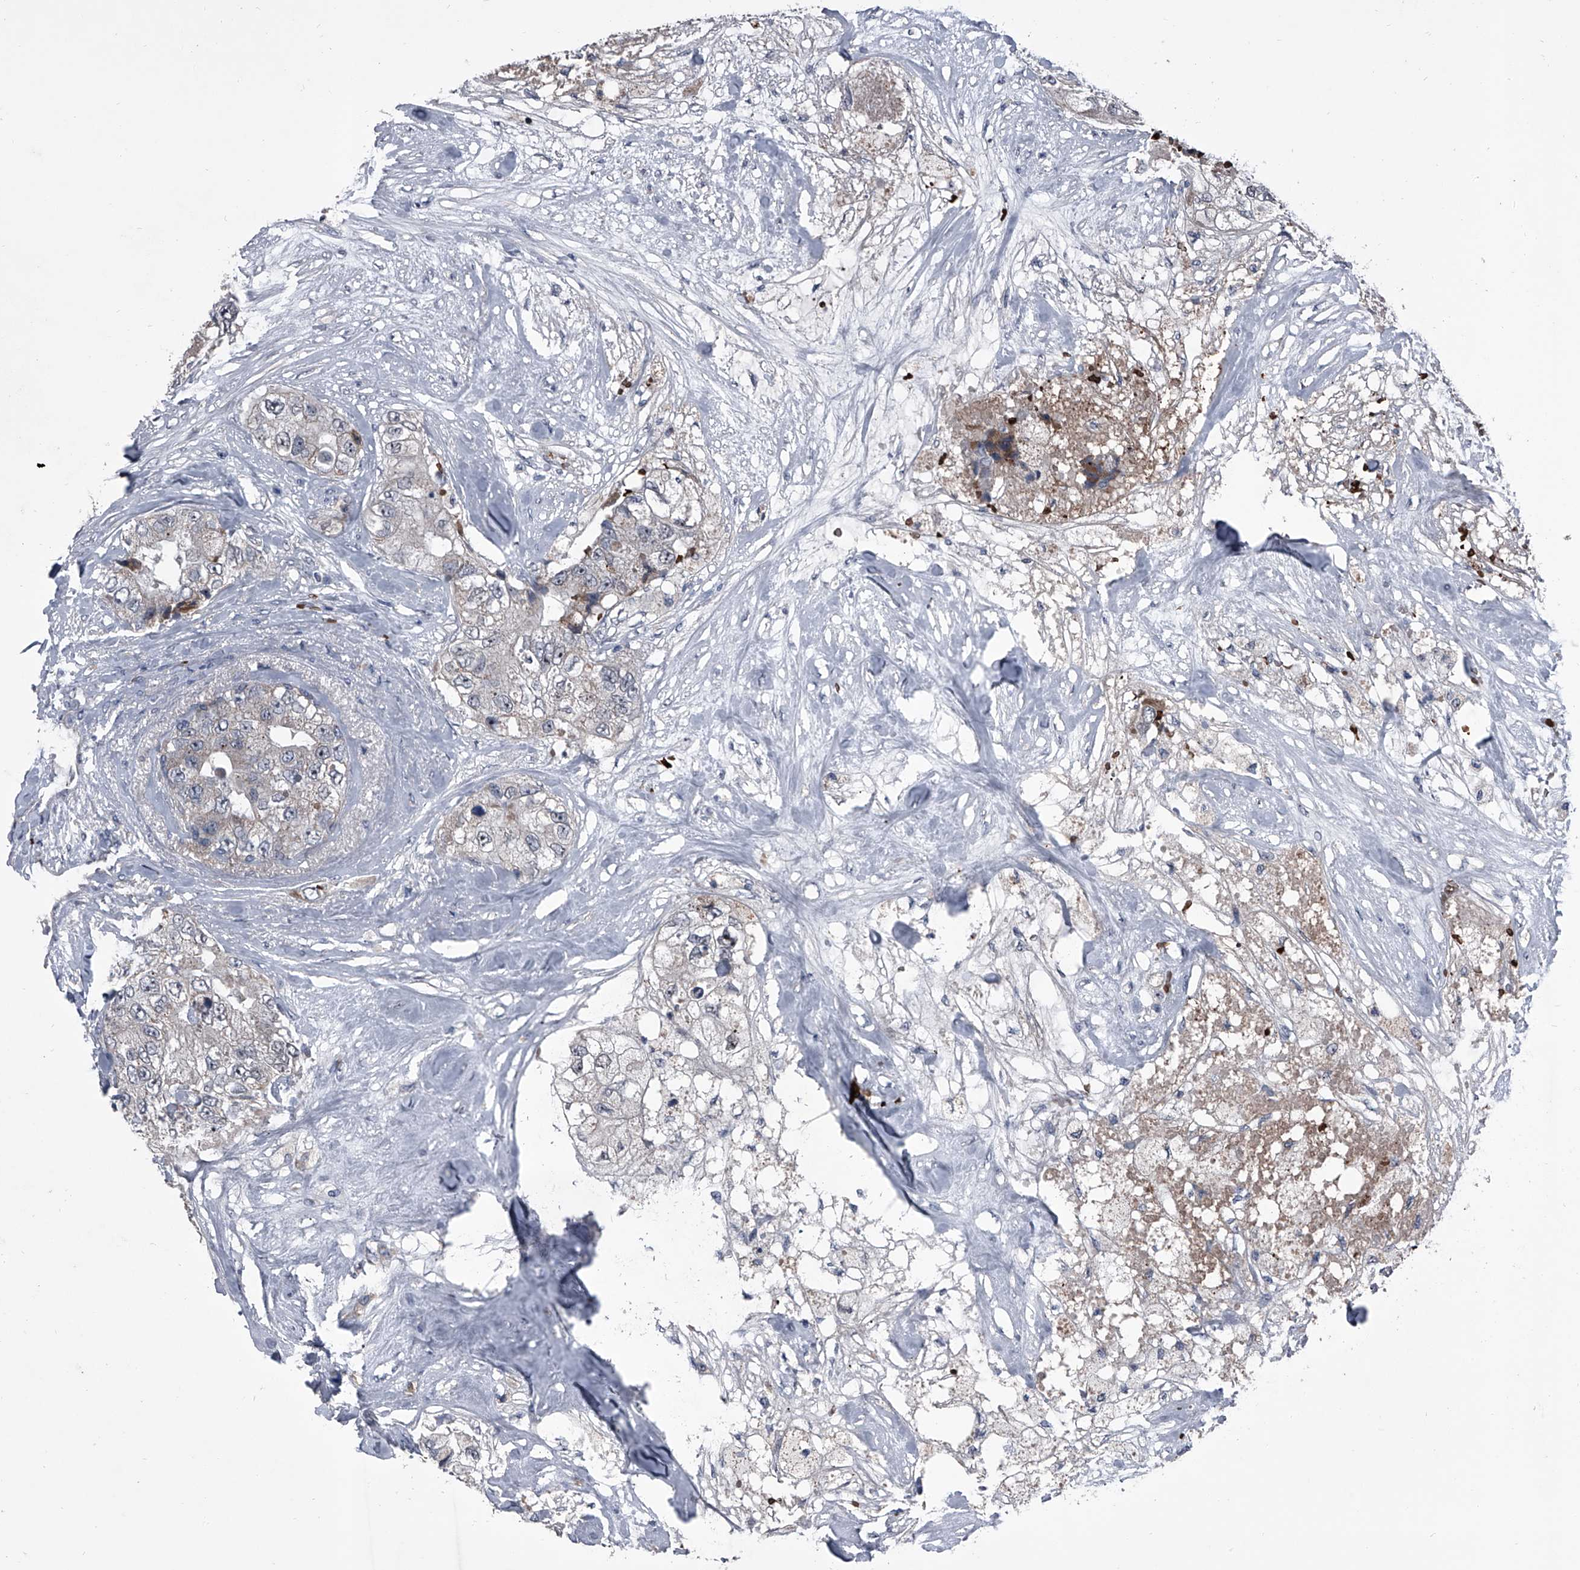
{"staining": {"intensity": "negative", "quantity": "none", "location": "none"}, "tissue": "breast cancer", "cell_type": "Tumor cells", "image_type": "cancer", "snomed": [{"axis": "morphology", "description": "Duct carcinoma"}, {"axis": "topography", "description": "Breast"}], "caption": "Breast cancer (invasive ductal carcinoma) stained for a protein using immunohistochemistry (IHC) exhibits no positivity tumor cells.", "gene": "CEP85L", "patient": {"sex": "female", "age": 62}}